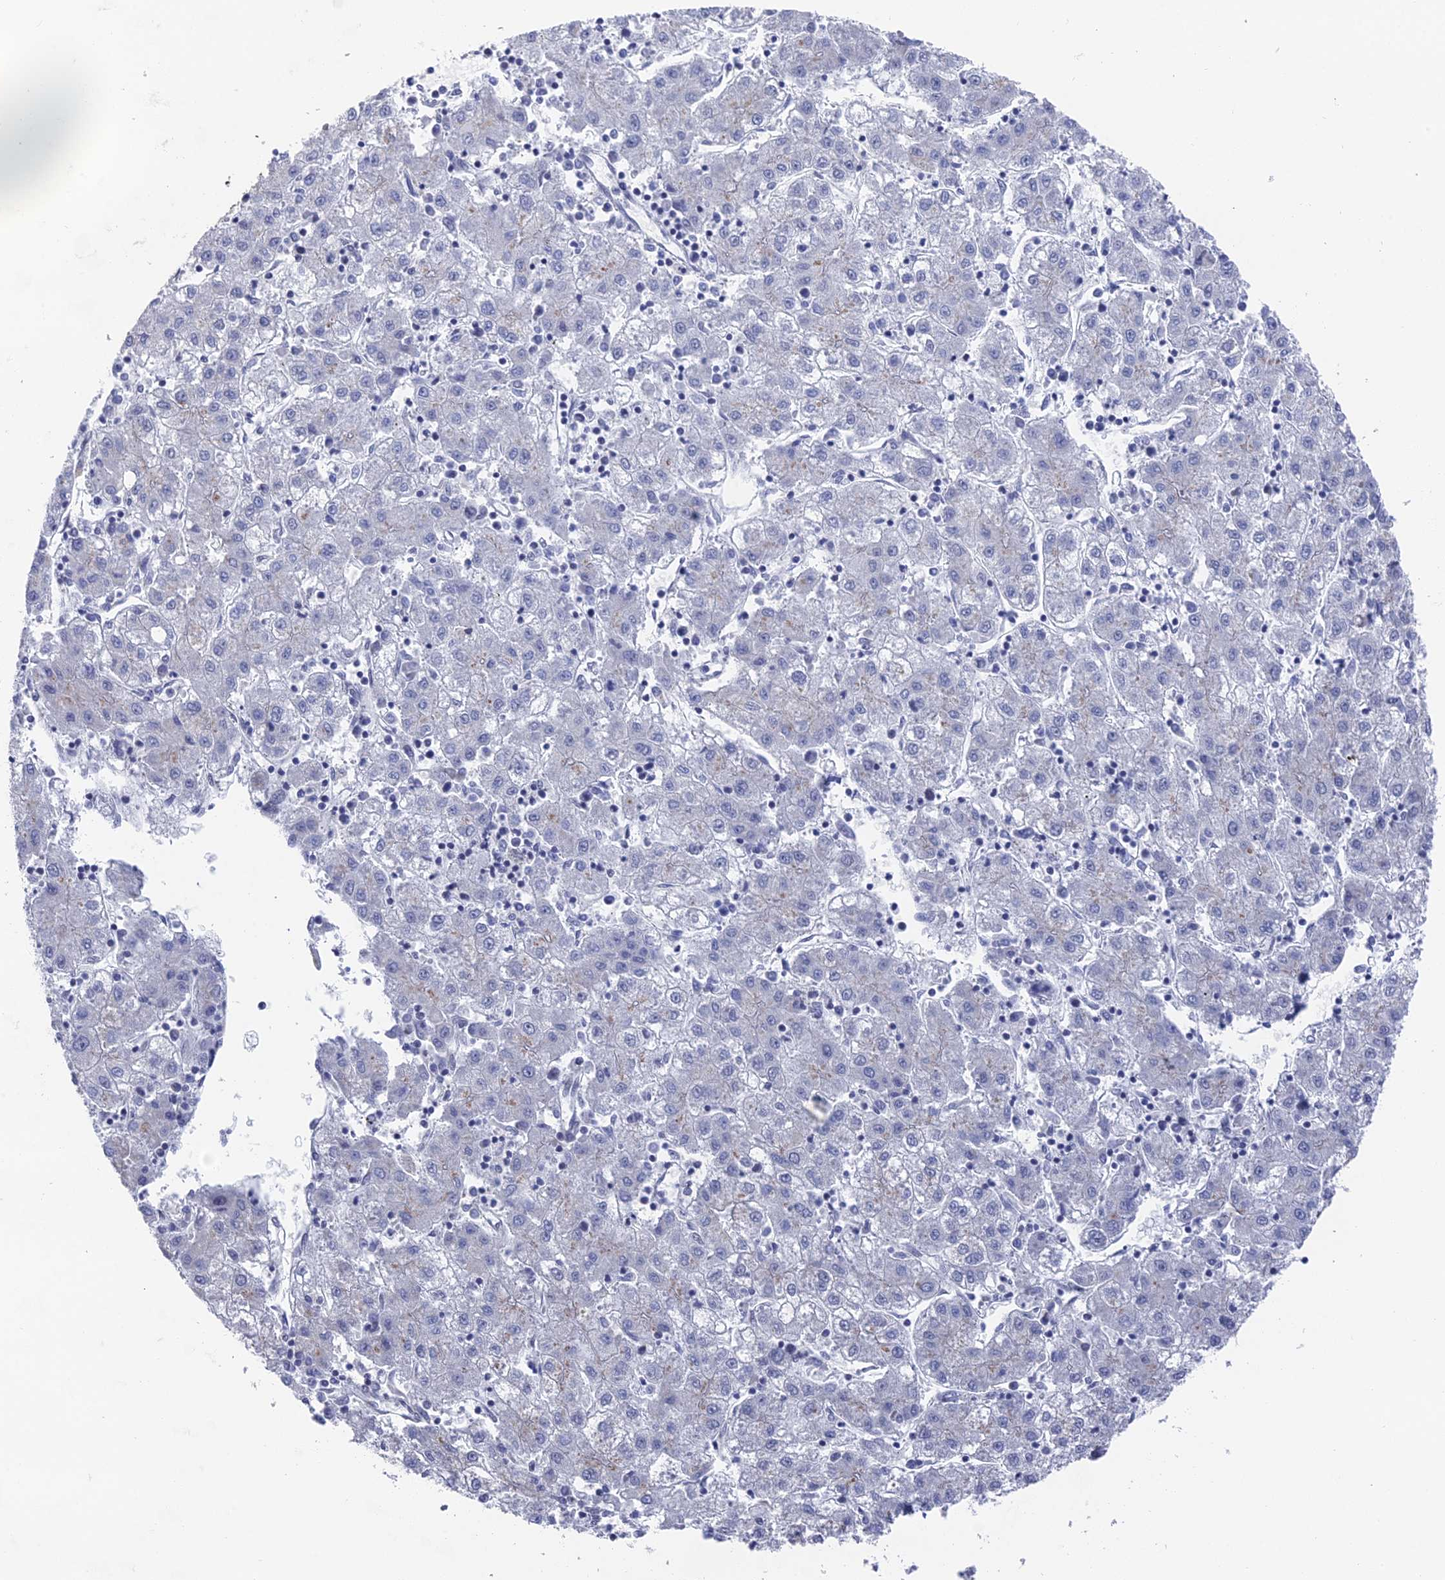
{"staining": {"intensity": "negative", "quantity": "none", "location": "none"}, "tissue": "liver cancer", "cell_type": "Tumor cells", "image_type": "cancer", "snomed": [{"axis": "morphology", "description": "Carcinoma, Hepatocellular, NOS"}, {"axis": "topography", "description": "Liver"}], "caption": "DAB (3,3'-diaminobenzidine) immunohistochemical staining of liver cancer exhibits no significant expression in tumor cells.", "gene": "FHIP2A", "patient": {"sex": "male", "age": 72}}